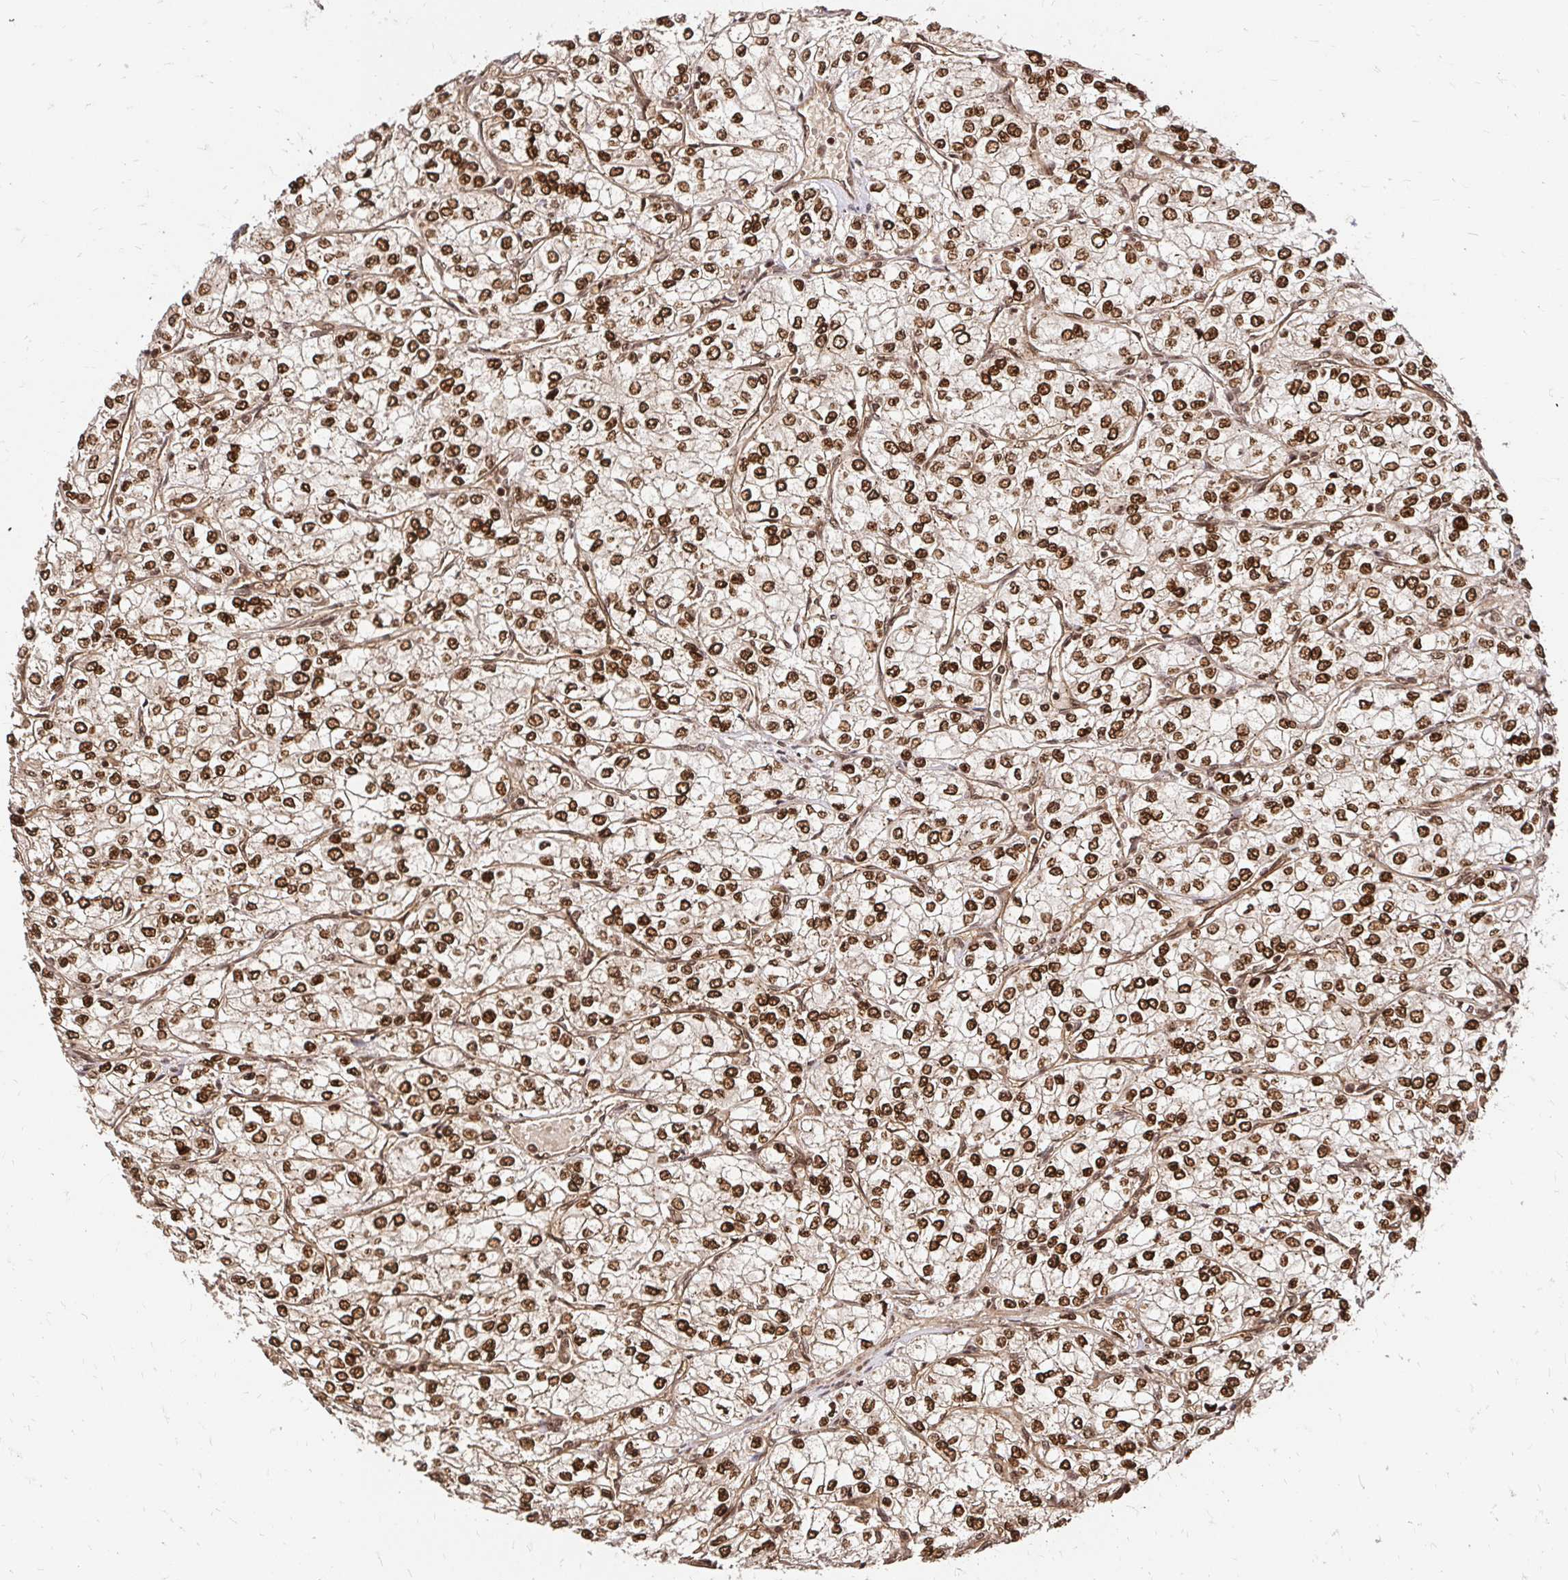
{"staining": {"intensity": "strong", "quantity": ">75%", "location": "nuclear"}, "tissue": "renal cancer", "cell_type": "Tumor cells", "image_type": "cancer", "snomed": [{"axis": "morphology", "description": "Adenocarcinoma, NOS"}, {"axis": "topography", "description": "Kidney"}], "caption": "A brown stain shows strong nuclear positivity of a protein in human renal adenocarcinoma tumor cells.", "gene": "GLYR1", "patient": {"sex": "male", "age": 80}}